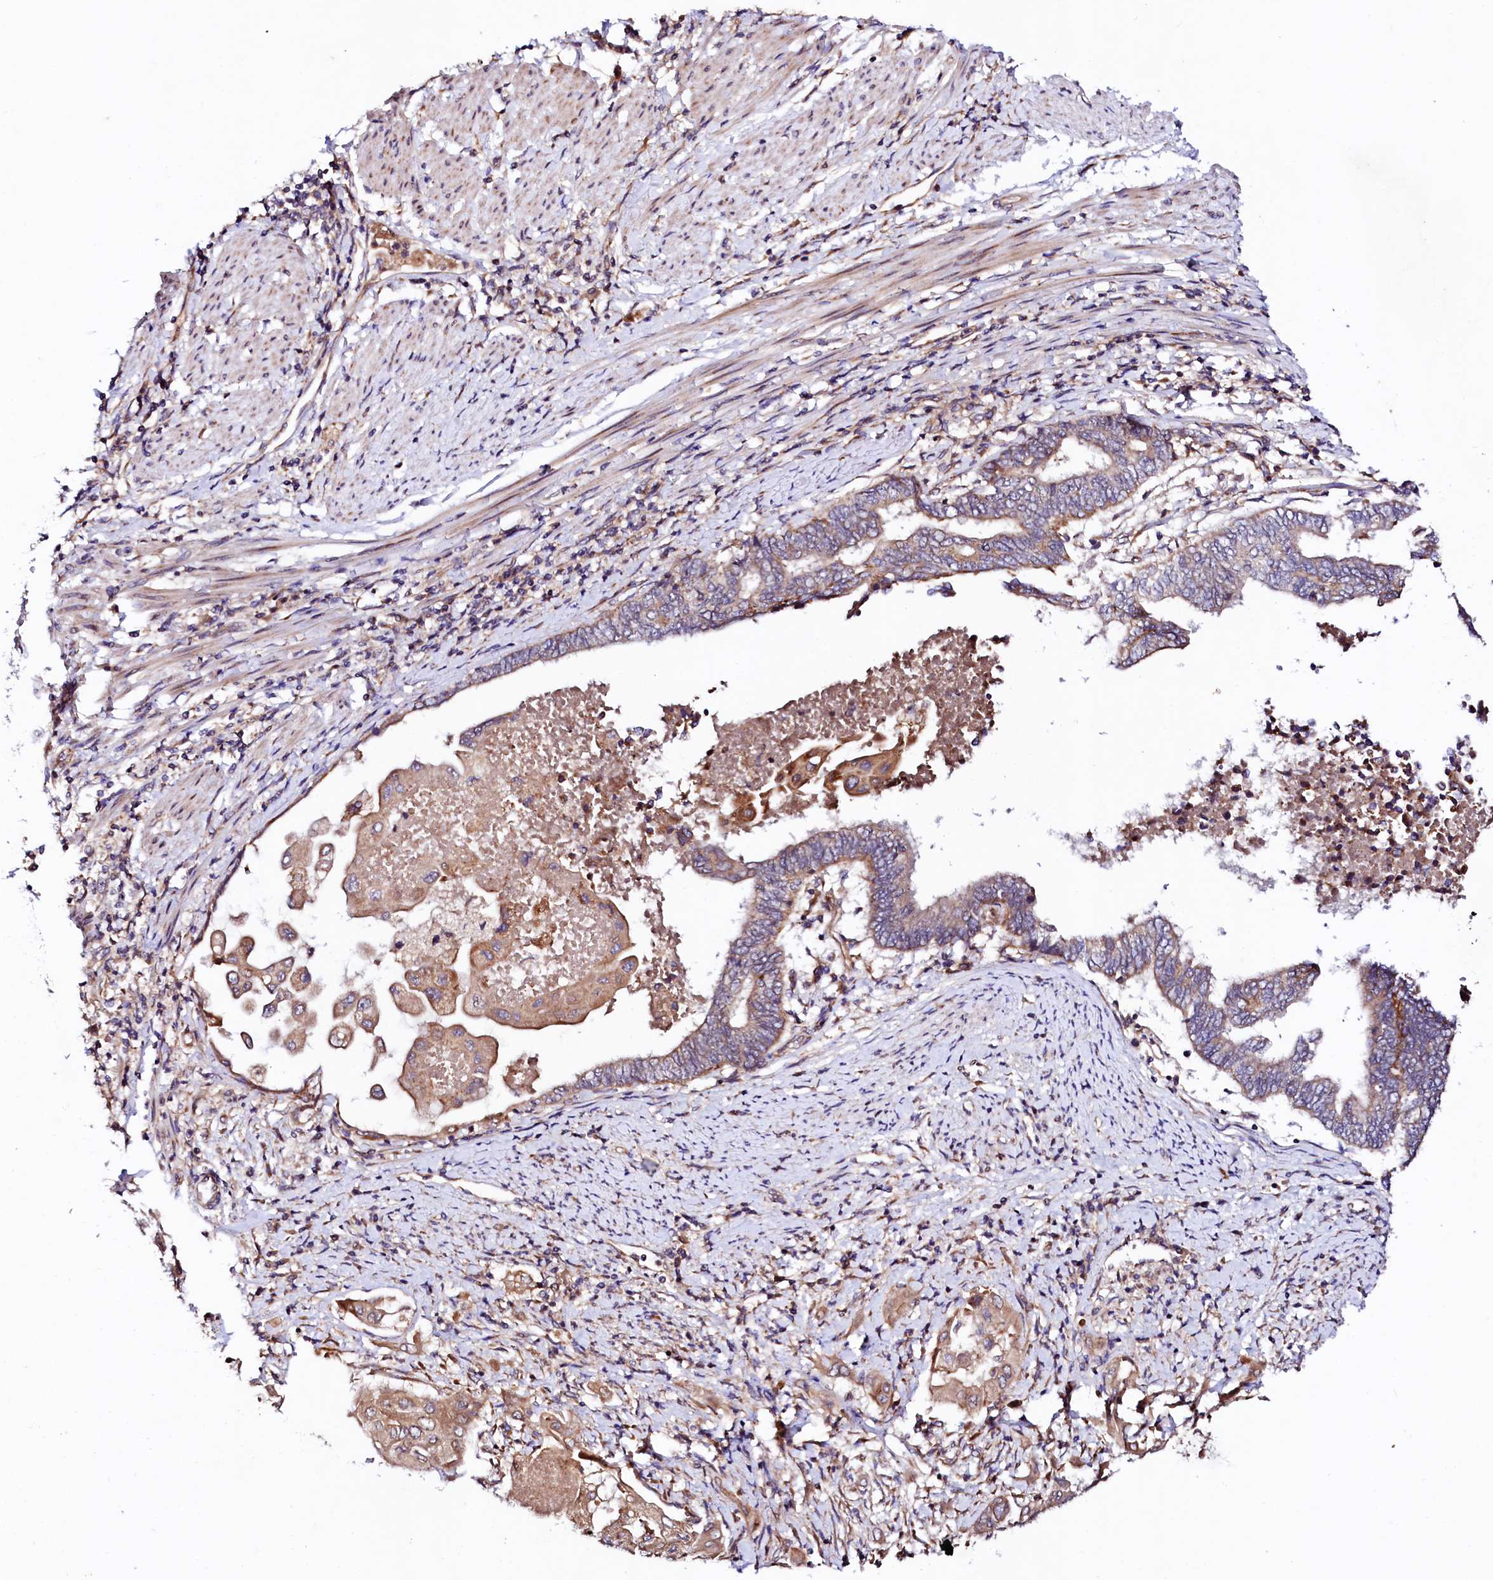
{"staining": {"intensity": "weak", "quantity": "25%-75%", "location": "cytoplasmic/membranous"}, "tissue": "endometrial cancer", "cell_type": "Tumor cells", "image_type": "cancer", "snomed": [{"axis": "morphology", "description": "Adenocarcinoma, NOS"}, {"axis": "topography", "description": "Uterus"}, {"axis": "topography", "description": "Endometrium"}], "caption": "This micrograph displays immunohistochemistry staining of human endometrial cancer, with low weak cytoplasmic/membranous positivity in approximately 25%-75% of tumor cells.", "gene": "UBE3C", "patient": {"sex": "female", "age": 70}}